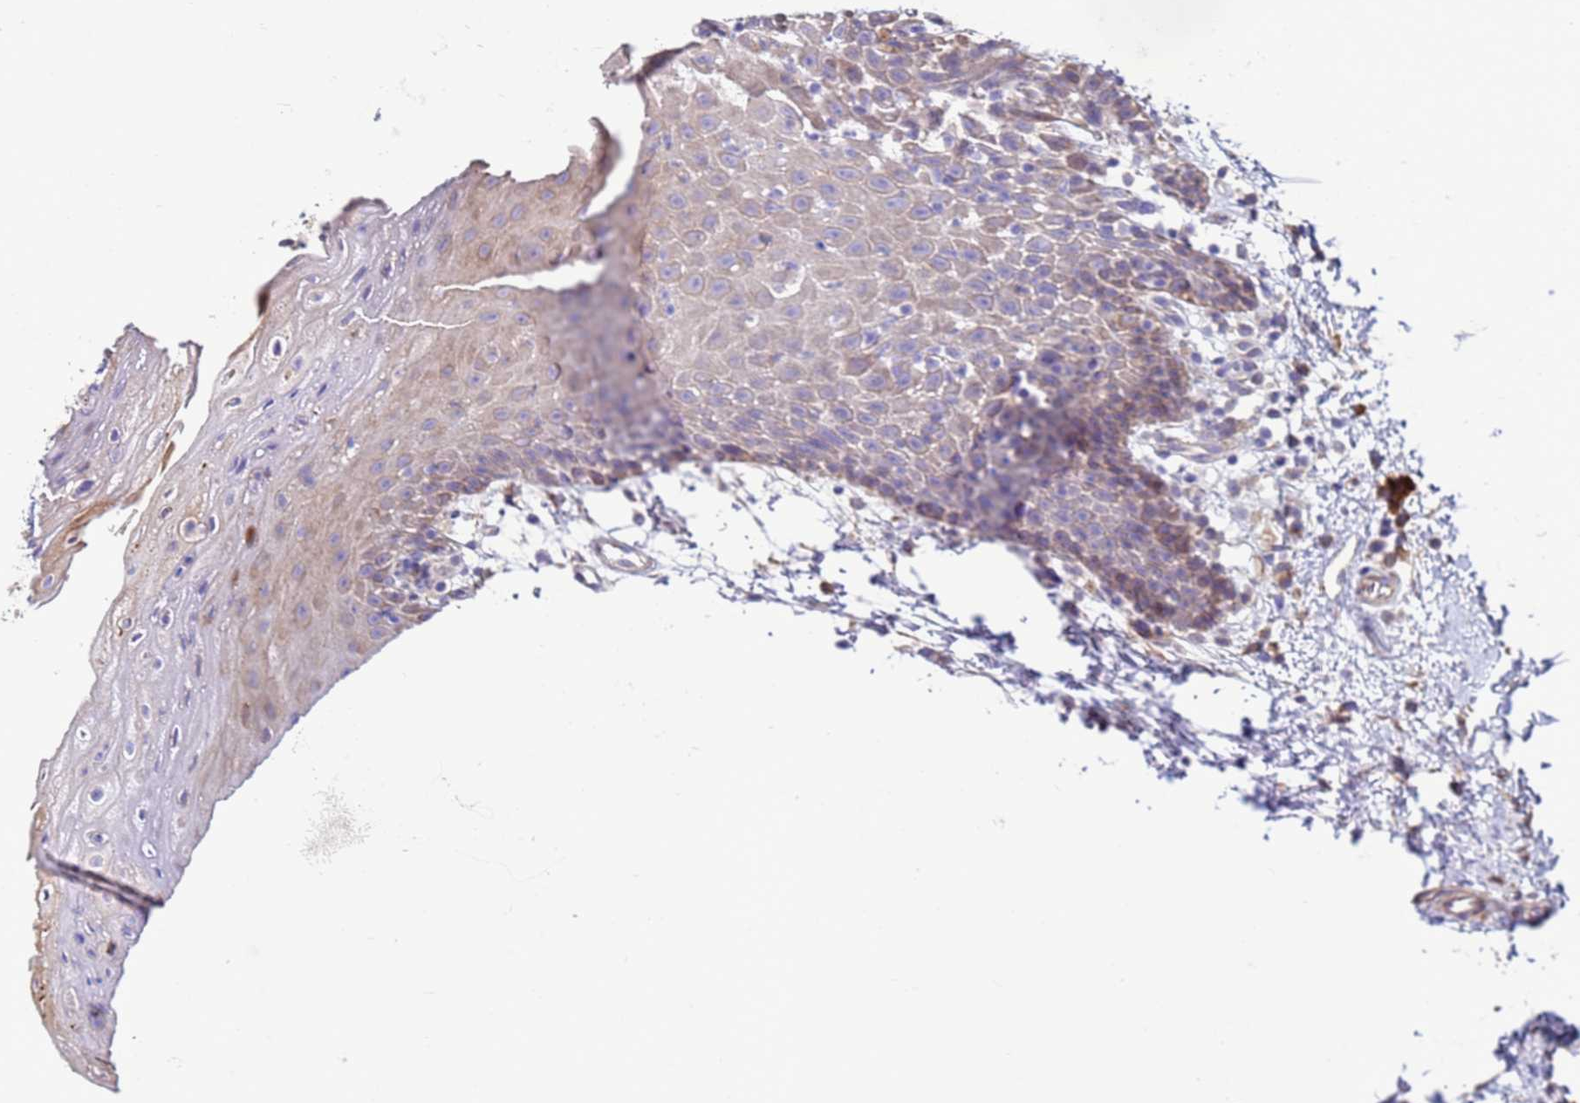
{"staining": {"intensity": "weak", "quantity": "25%-75%", "location": "cytoplasmic/membranous"}, "tissue": "oral mucosa", "cell_type": "Squamous epithelial cells", "image_type": "normal", "snomed": [{"axis": "morphology", "description": "Normal tissue, NOS"}, {"axis": "topography", "description": "Oral tissue"}, {"axis": "topography", "description": "Tounge, NOS"}], "caption": "Brown immunohistochemical staining in unremarkable human oral mucosa reveals weak cytoplasmic/membranous positivity in approximately 25%-75% of squamous epithelial cells. Immunohistochemistry stains the protein in brown and the nuclei are stained blue.", "gene": "THAP5", "patient": {"sex": "female", "age": 59}}